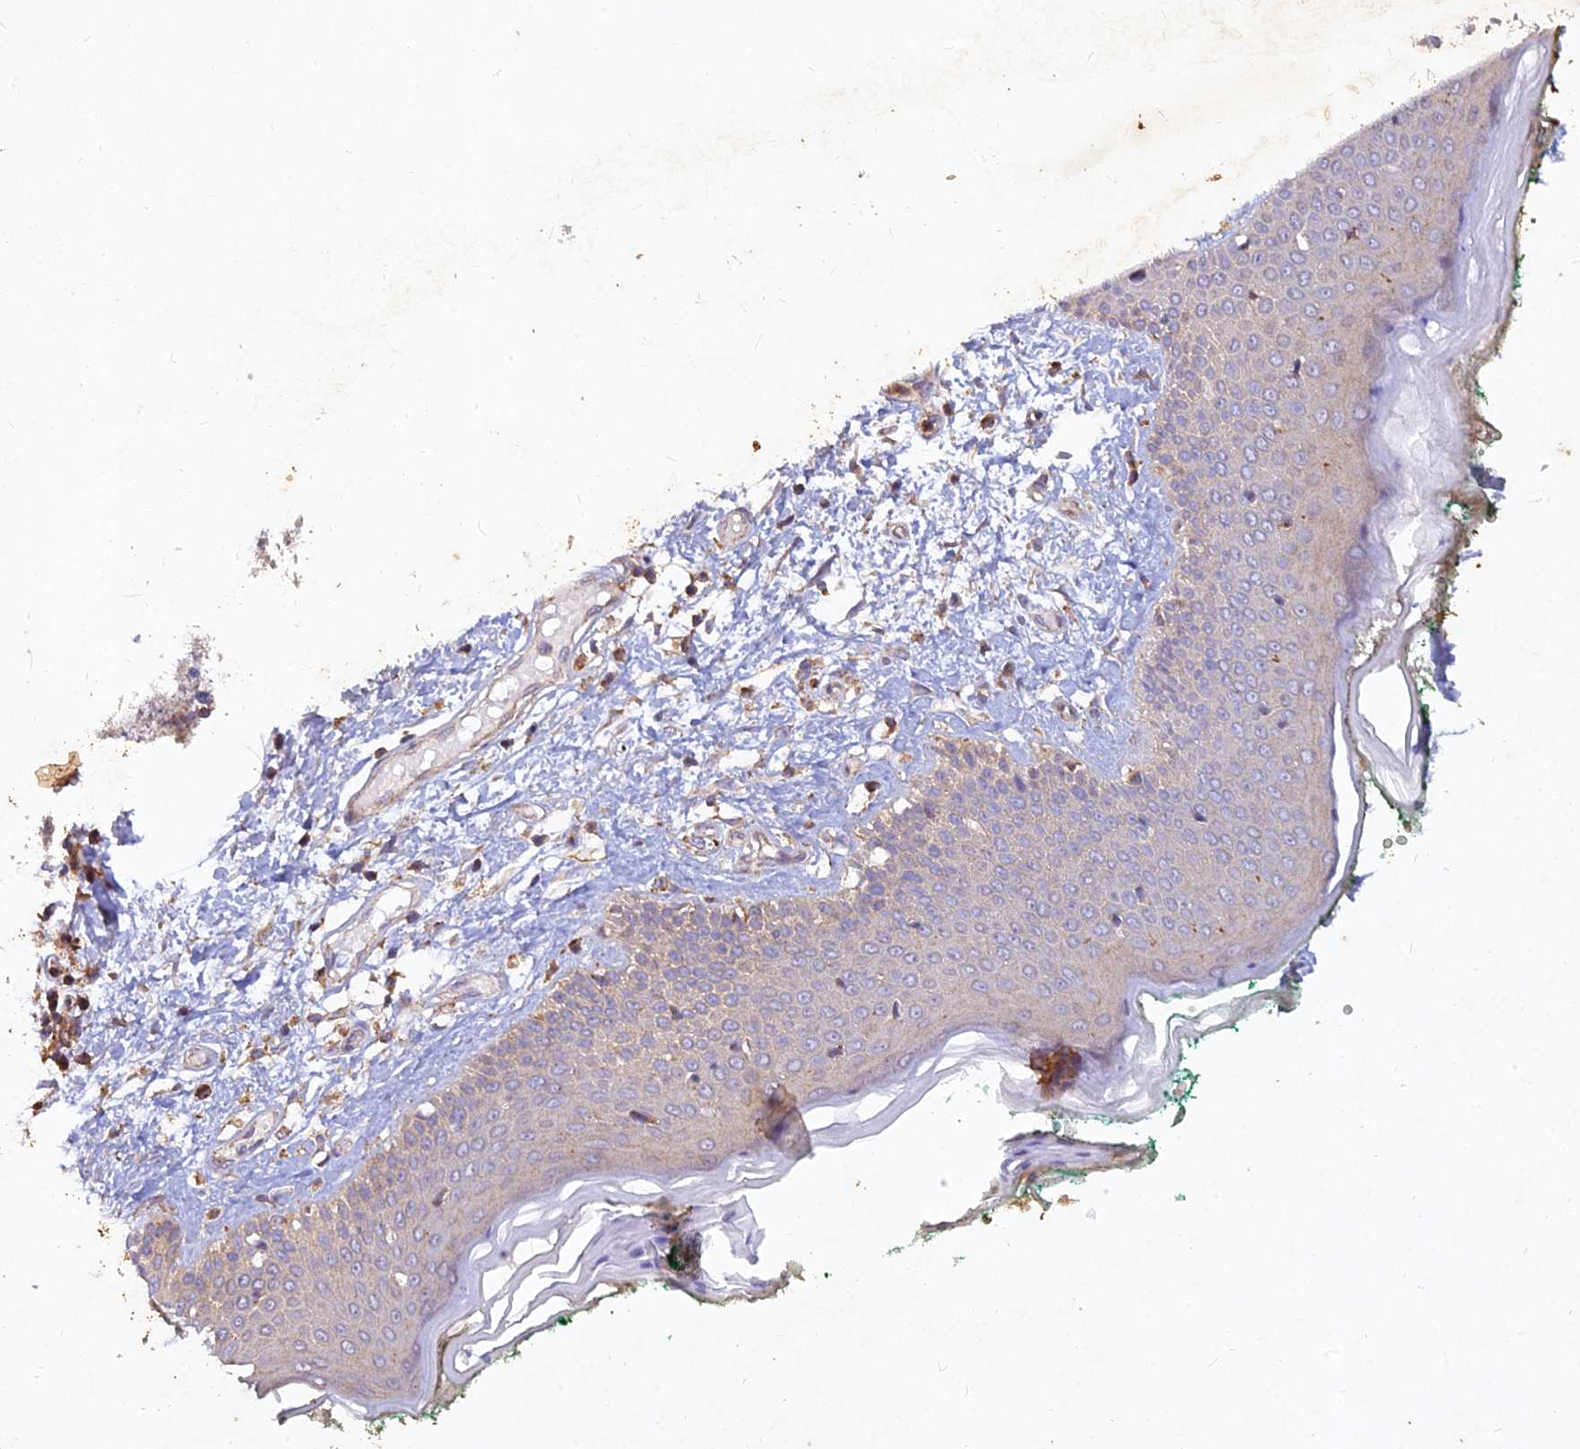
{"staining": {"intensity": "negative", "quantity": "none", "location": "none"}, "tissue": "skin", "cell_type": "Fibroblasts", "image_type": "normal", "snomed": [{"axis": "morphology", "description": "Normal tissue, NOS"}, {"axis": "morphology", "description": "Malignant melanoma, NOS"}, {"axis": "topography", "description": "Skin"}], "caption": "This histopathology image is of normal skin stained with IHC to label a protein in brown with the nuclei are counter-stained blue. There is no staining in fibroblasts. (Stains: DAB IHC with hematoxylin counter stain, Microscopy: brightfield microscopy at high magnification).", "gene": "RELCH", "patient": {"sex": "male", "age": 62}}